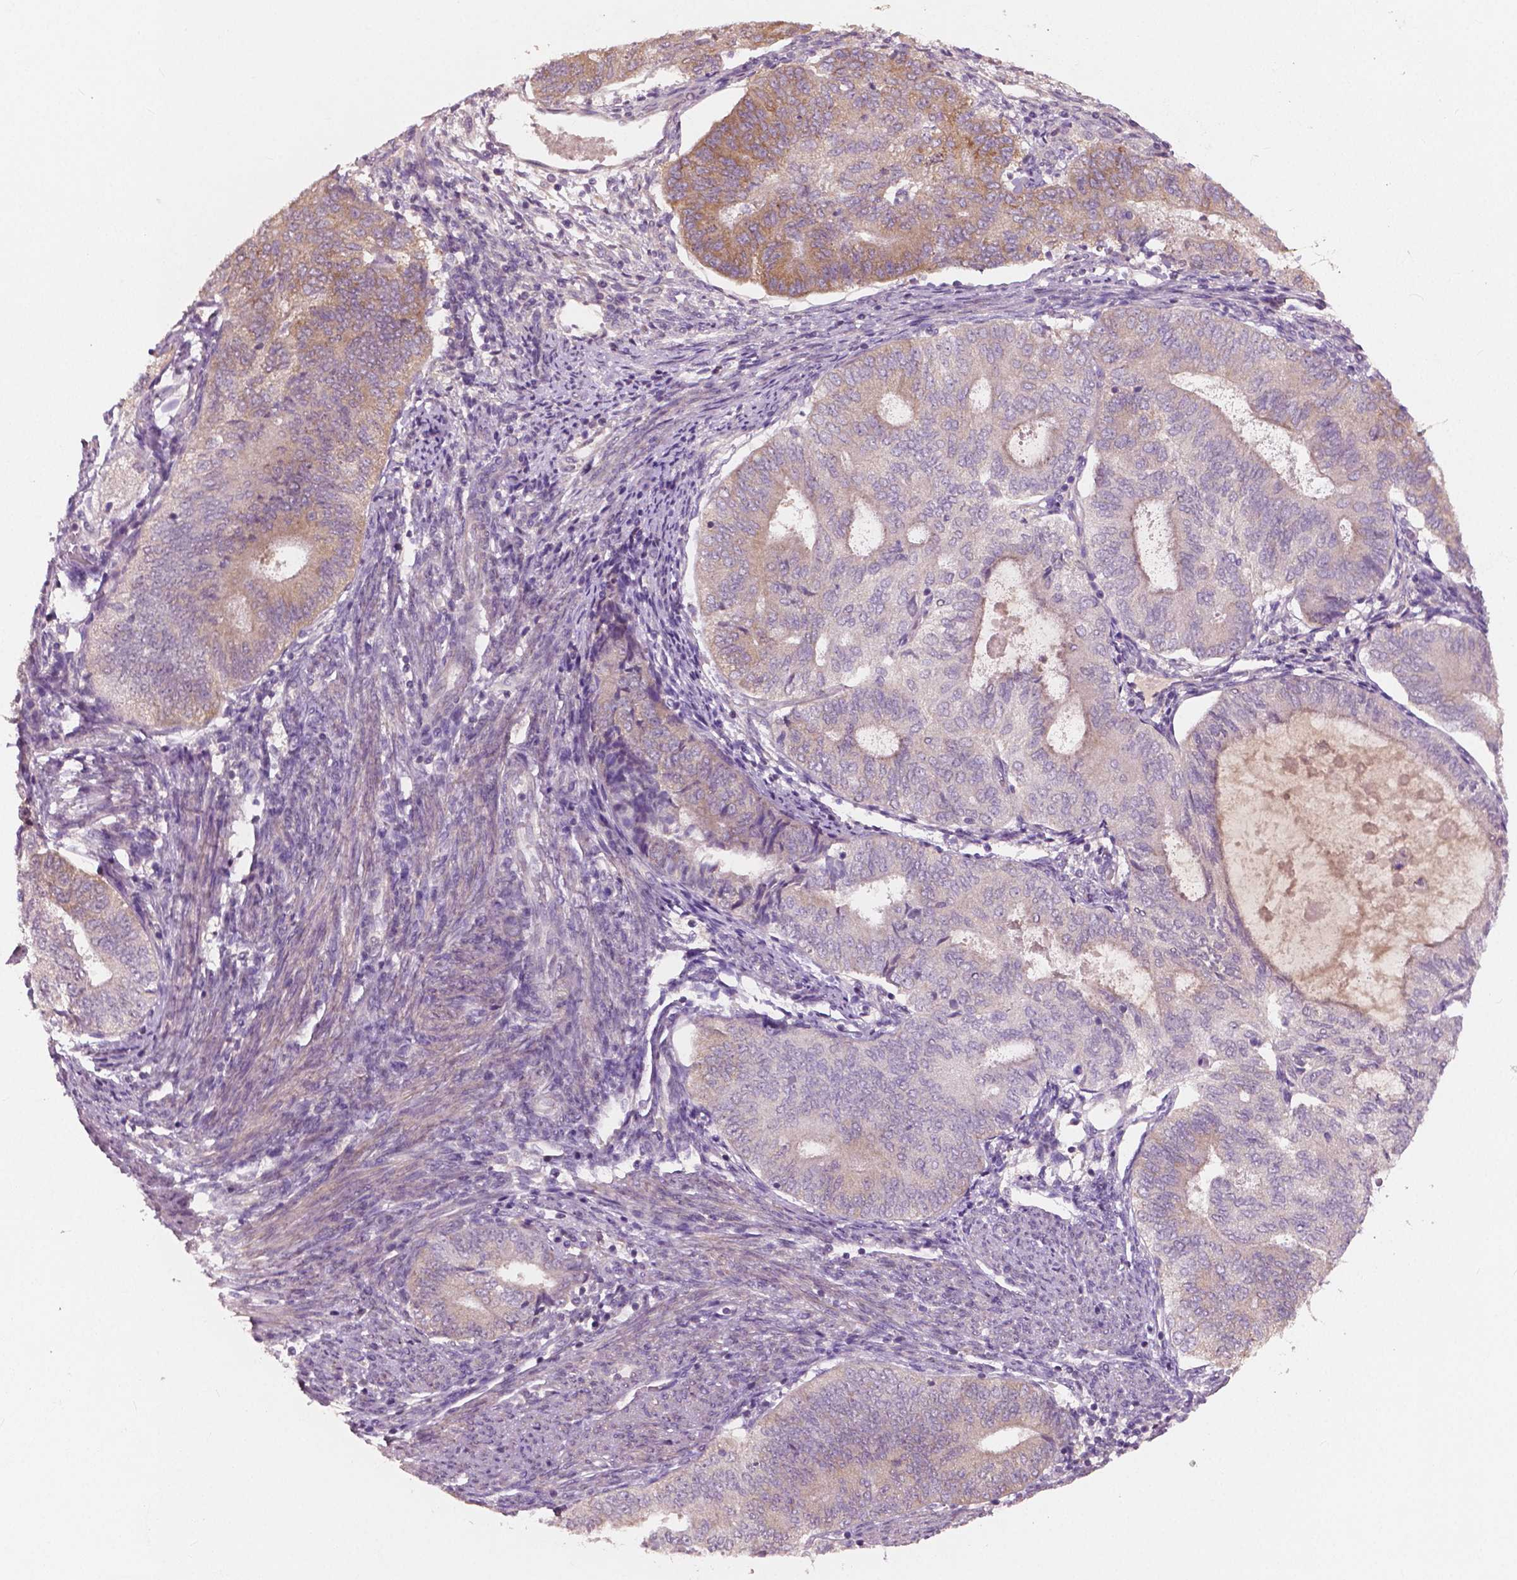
{"staining": {"intensity": "moderate", "quantity": "<25%", "location": "cytoplasmic/membranous"}, "tissue": "endometrial cancer", "cell_type": "Tumor cells", "image_type": "cancer", "snomed": [{"axis": "morphology", "description": "Adenocarcinoma, NOS"}, {"axis": "topography", "description": "Endometrium"}], "caption": "The image shows immunohistochemical staining of adenocarcinoma (endometrial). There is moderate cytoplasmic/membranous expression is appreciated in approximately <25% of tumor cells.", "gene": "LSM14B", "patient": {"sex": "female", "age": 65}}